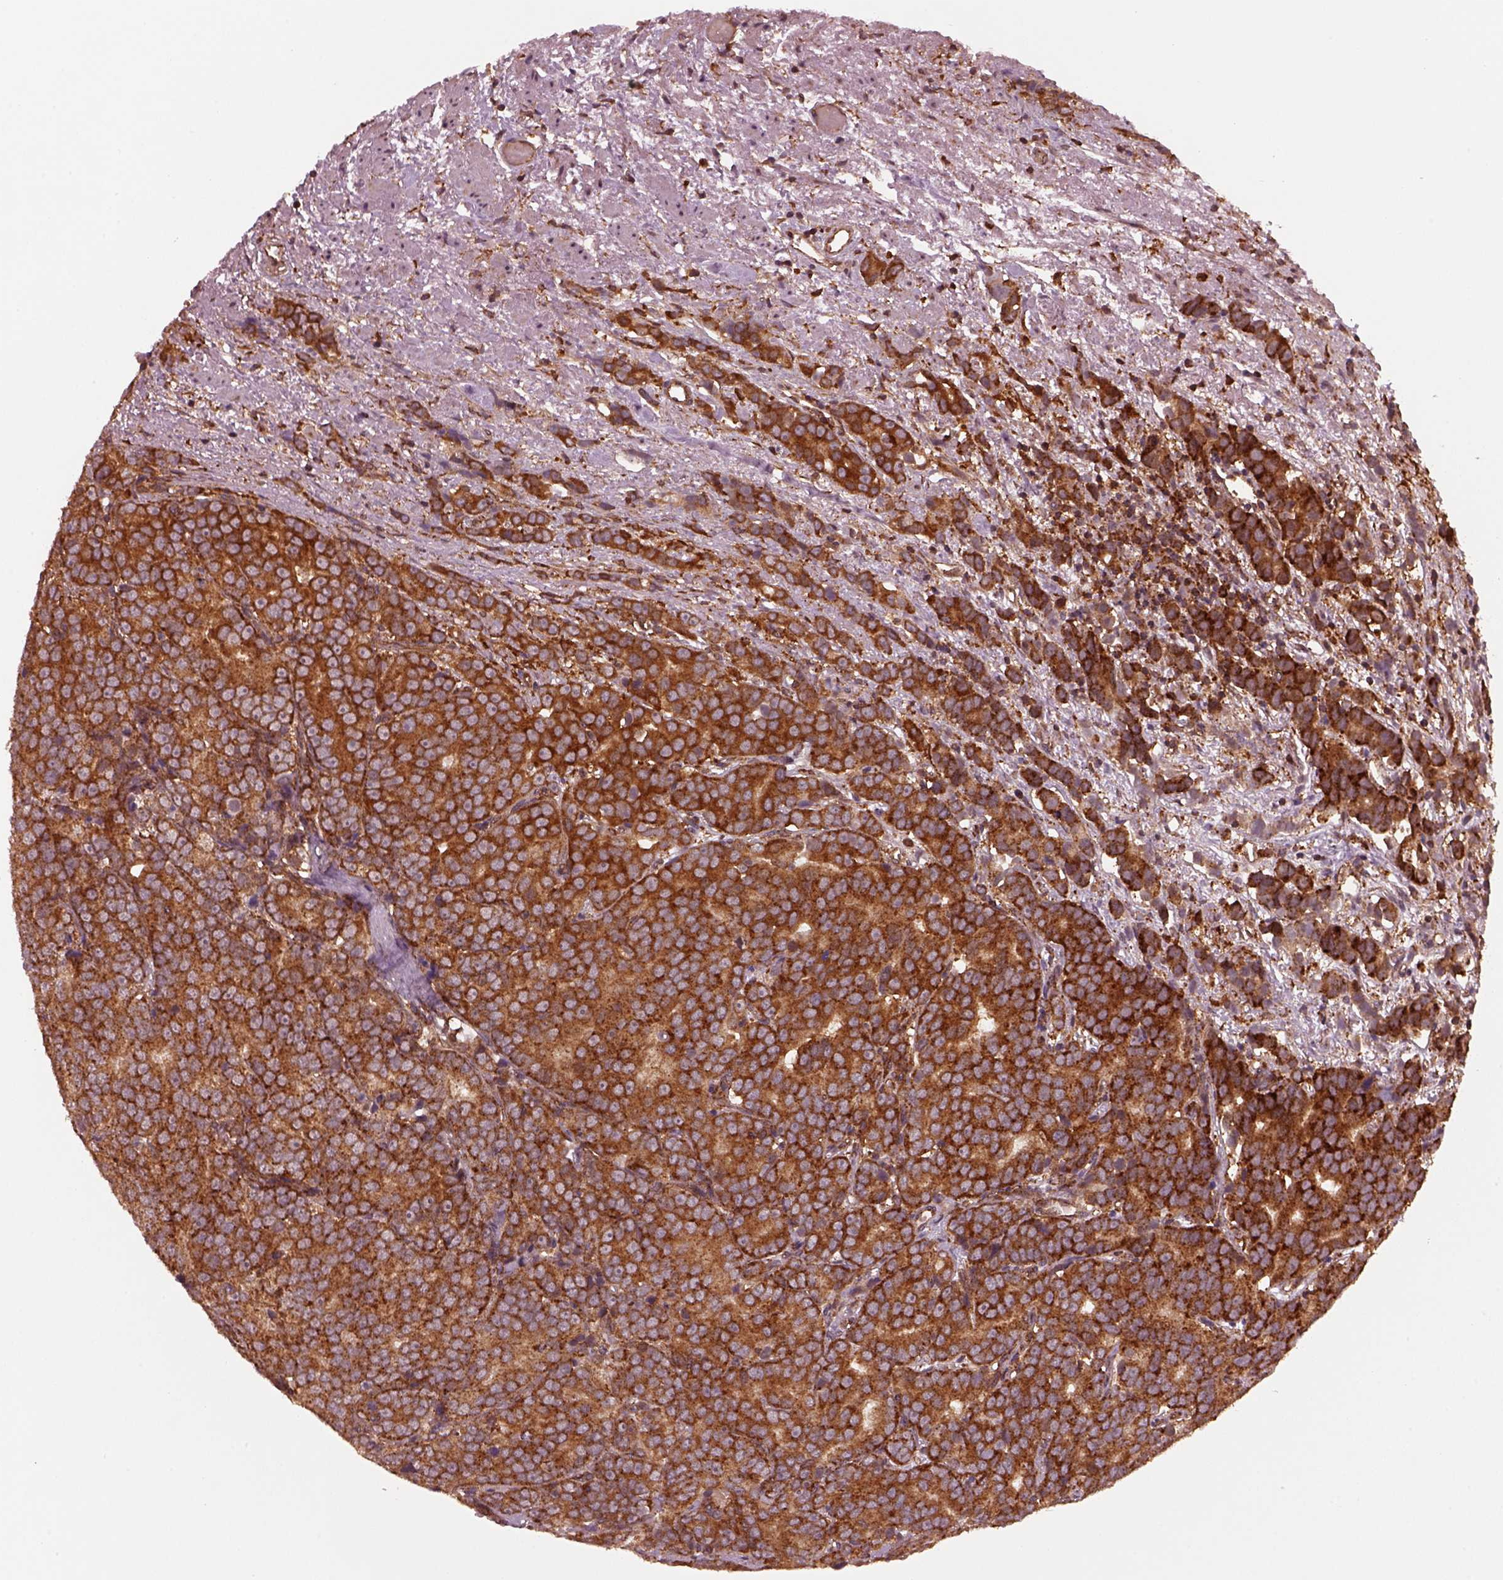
{"staining": {"intensity": "strong", "quantity": ">75%", "location": "cytoplasmic/membranous"}, "tissue": "prostate cancer", "cell_type": "Tumor cells", "image_type": "cancer", "snomed": [{"axis": "morphology", "description": "Adenocarcinoma, High grade"}, {"axis": "topography", "description": "Prostate"}], "caption": "Prostate cancer tissue shows strong cytoplasmic/membranous expression in approximately >75% of tumor cells", "gene": "WASHC2A", "patient": {"sex": "male", "age": 90}}